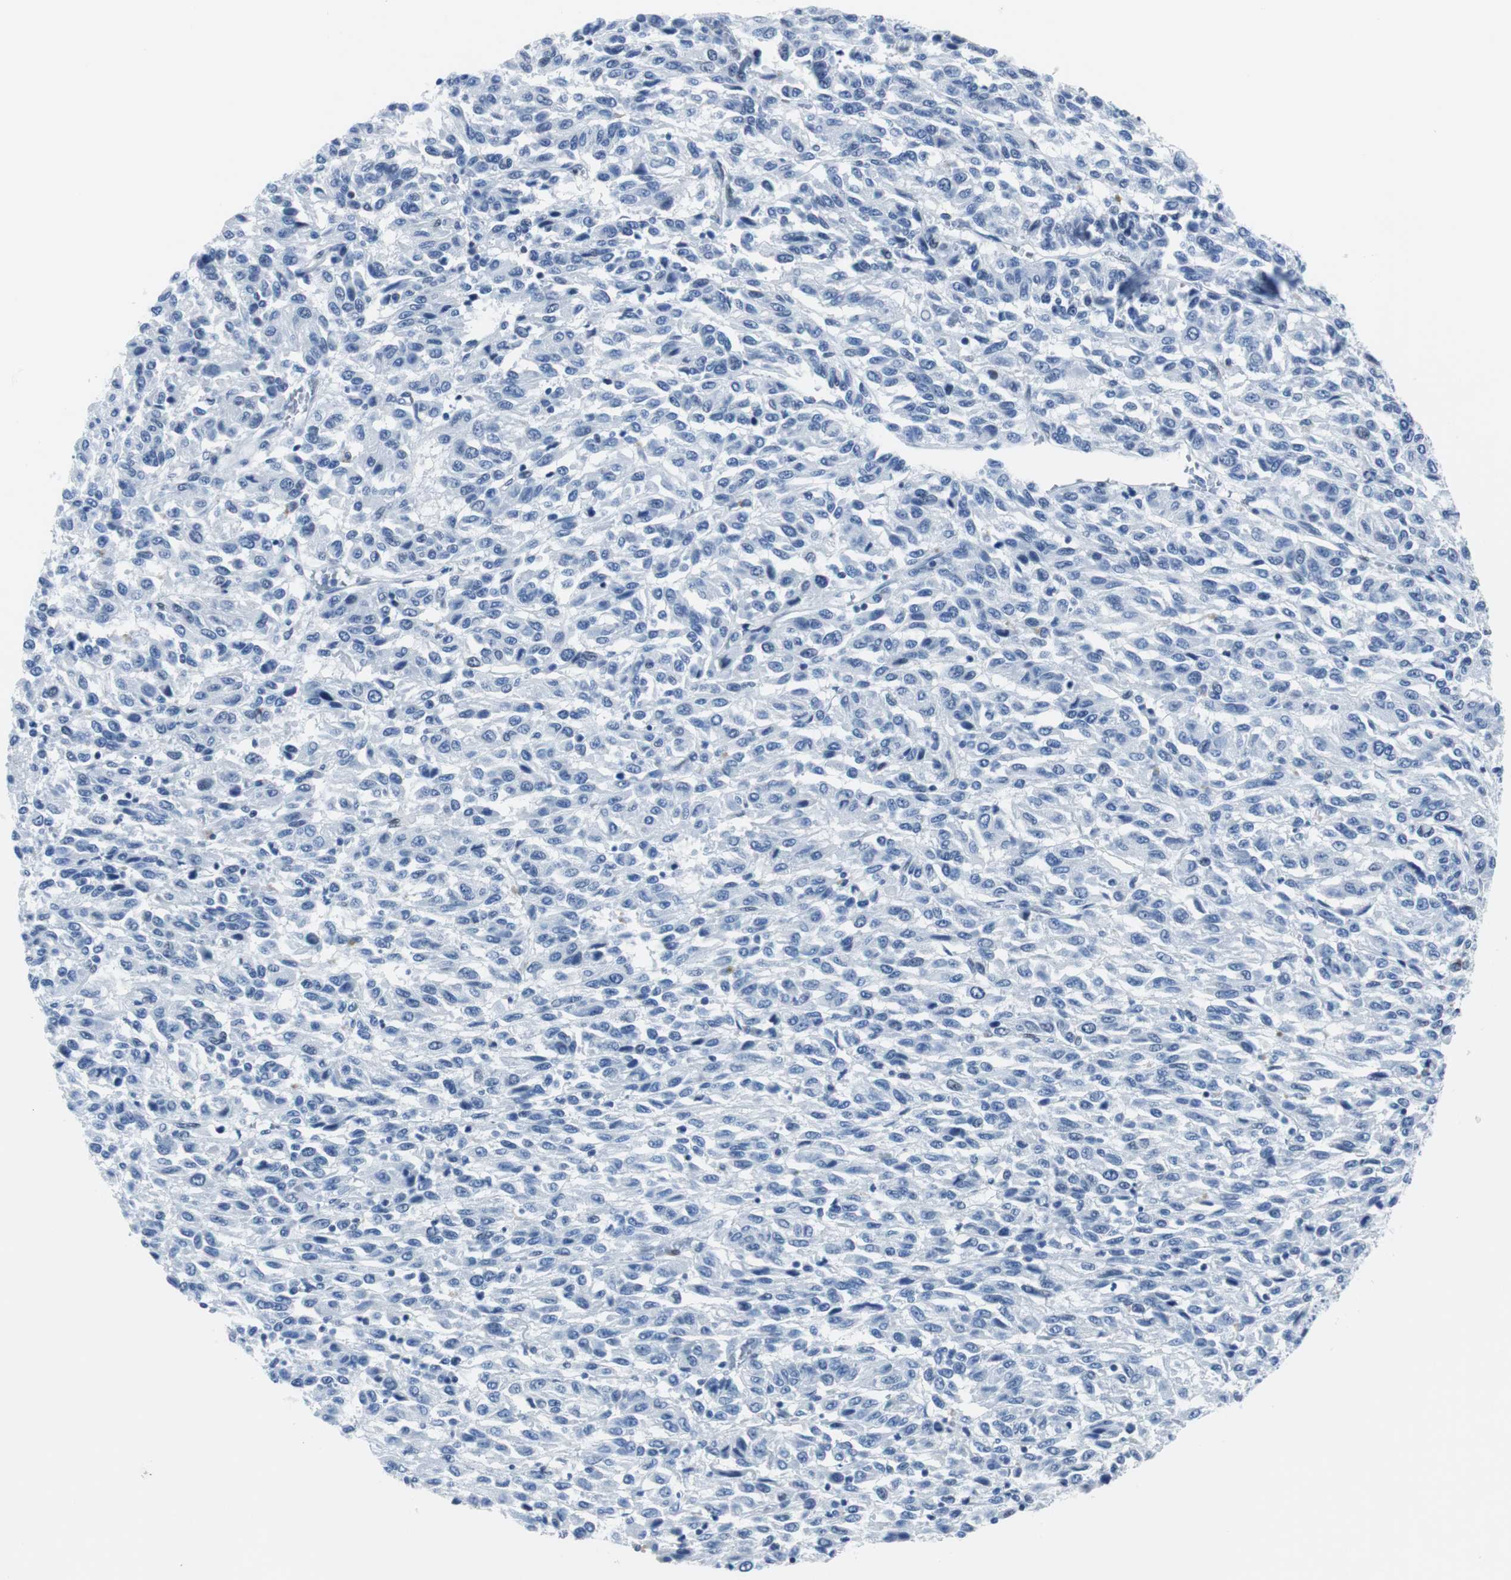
{"staining": {"intensity": "negative", "quantity": "none", "location": "none"}, "tissue": "melanoma", "cell_type": "Tumor cells", "image_type": "cancer", "snomed": [{"axis": "morphology", "description": "Malignant melanoma, Metastatic site"}, {"axis": "topography", "description": "Lung"}], "caption": "IHC photomicrograph of neoplastic tissue: human malignant melanoma (metastatic site) stained with DAB exhibits no significant protein staining in tumor cells.", "gene": "JUN", "patient": {"sex": "male", "age": 64}}